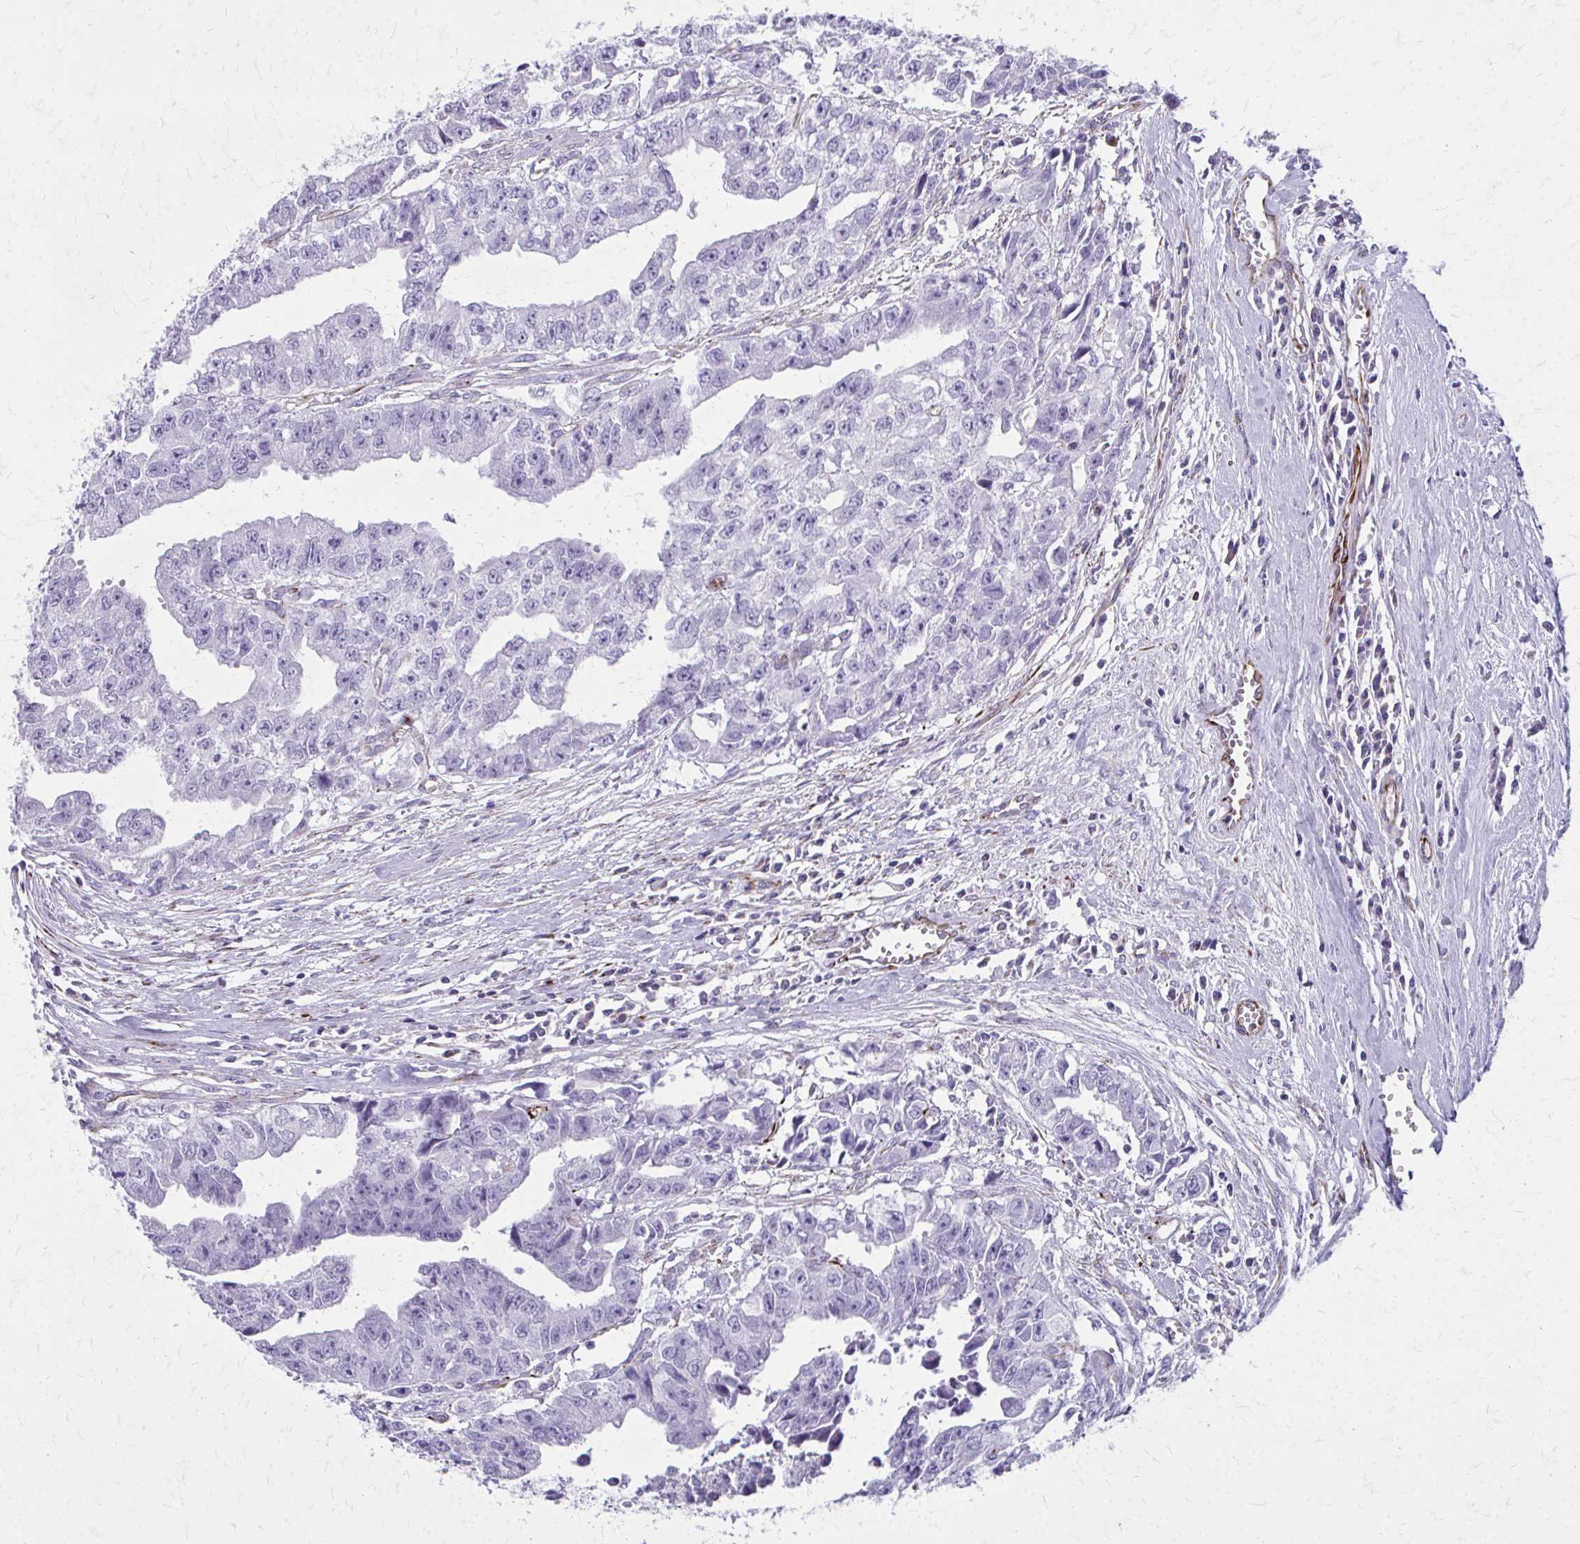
{"staining": {"intensity": "negative", "quantity": "none", "location": "none"}, "tissue": "testis cancer", "cell_type": "Tumor cells", "image_type": "cancer", "snomed": [{"axis": "morphology", "description": "Carcinoma, Embryonal, NOS"}, {"axis": "morphology", "description": "Teratoma, malignant, NOS"}, {"axis": "topography", "description": "Testis"}], "caption": "This is an IHC image of testis malignant teratoma. There is no expression in tumor cells.", "gene": "TRIM6", "patient": {"sex": "male", "age": 24}}